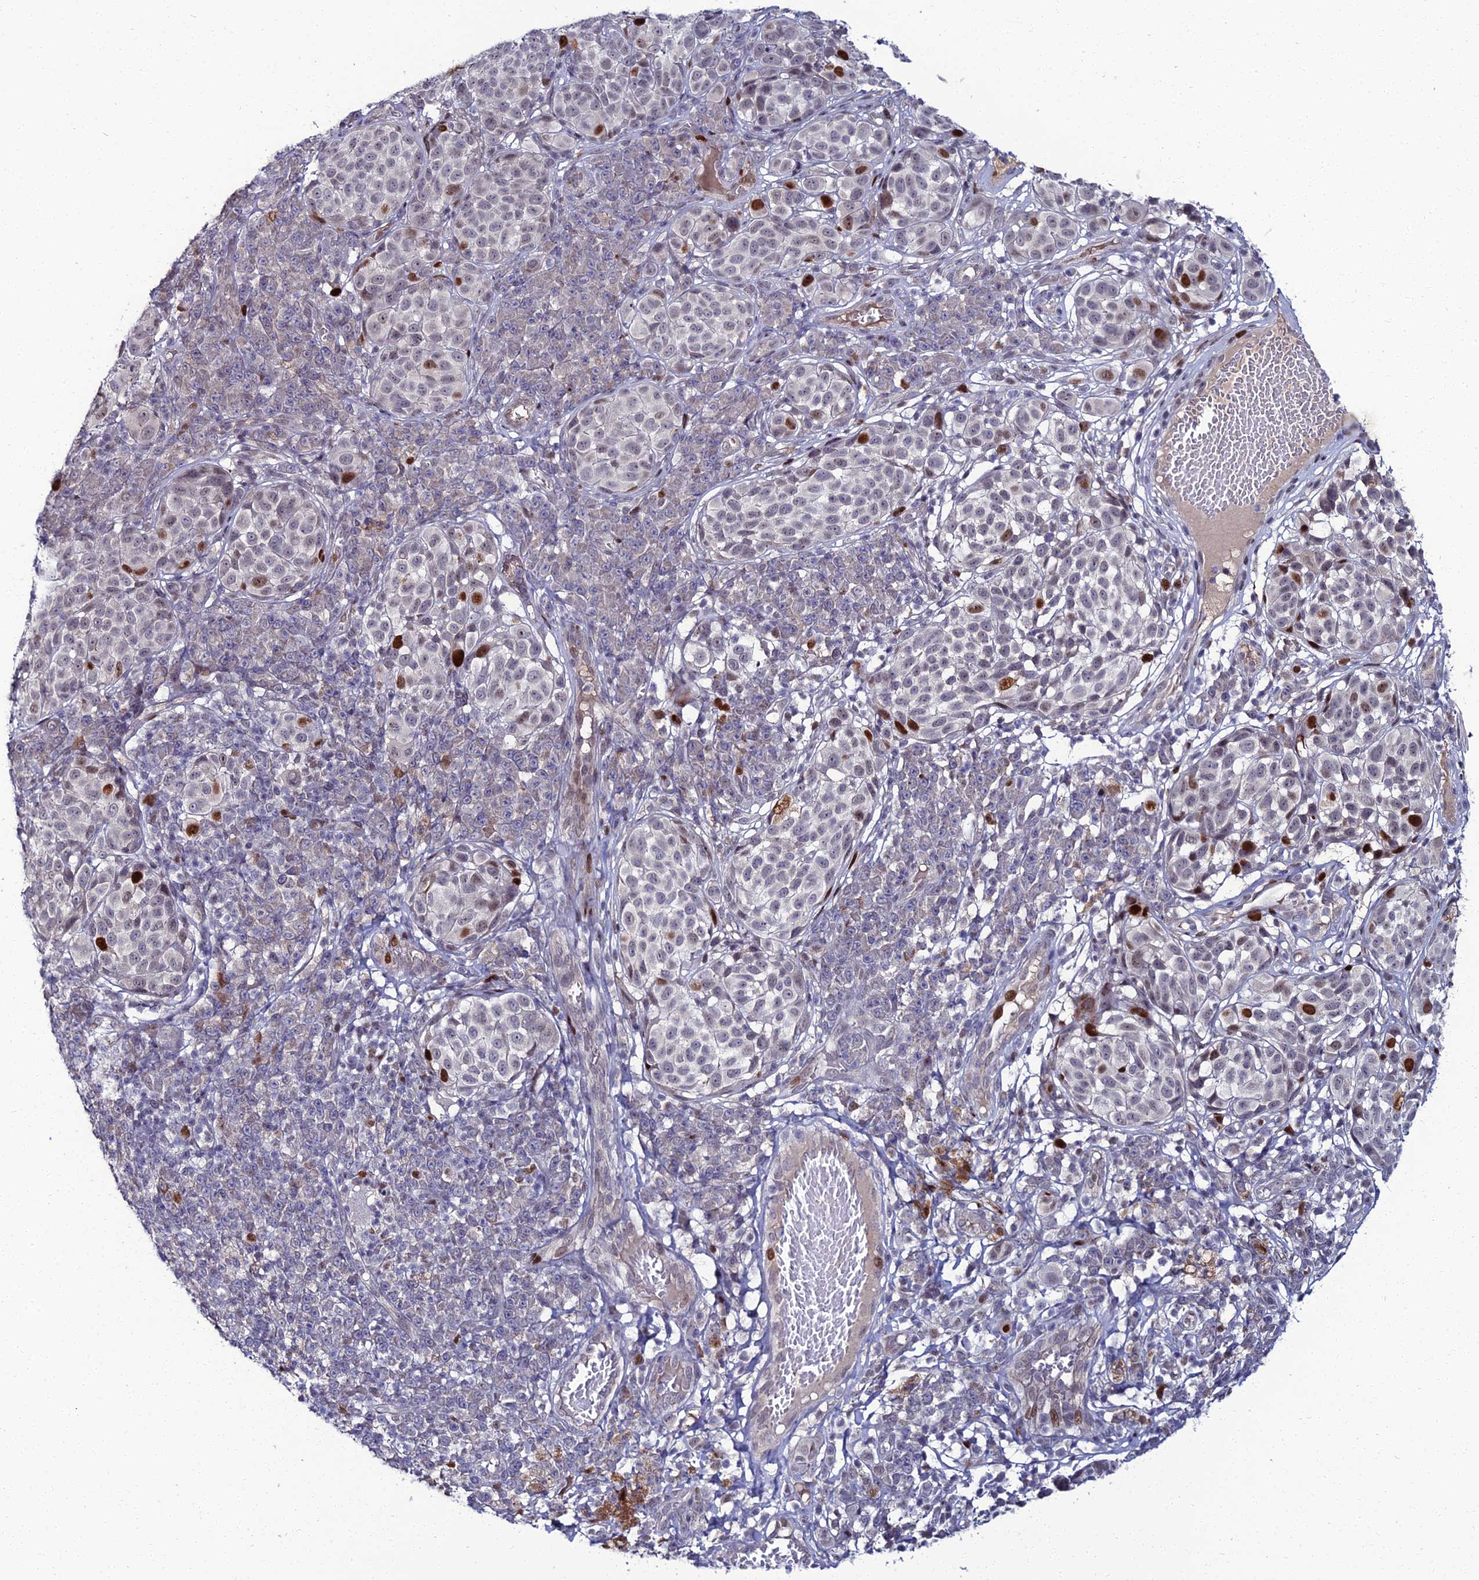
{"staining": {"intensity": "strong", "quantity": "<25%", "location": "nuclear"}, "tissue": "melanoma", "cell_type": "Tumor cells", "image_type": "cancer", "snomed": [{"axis": "morphology", "description": "Malignant melanoma, NOS"}, {"axis": "topography", "description": "Skin"}], "caption": "Approximately <25% of tumor cells in human melanoma show strong nuclear protein positivity as visualized by brown immunohistochemical staining.", "gene": "TAF9B", "patient": {"sex": "male", "age": 38}}